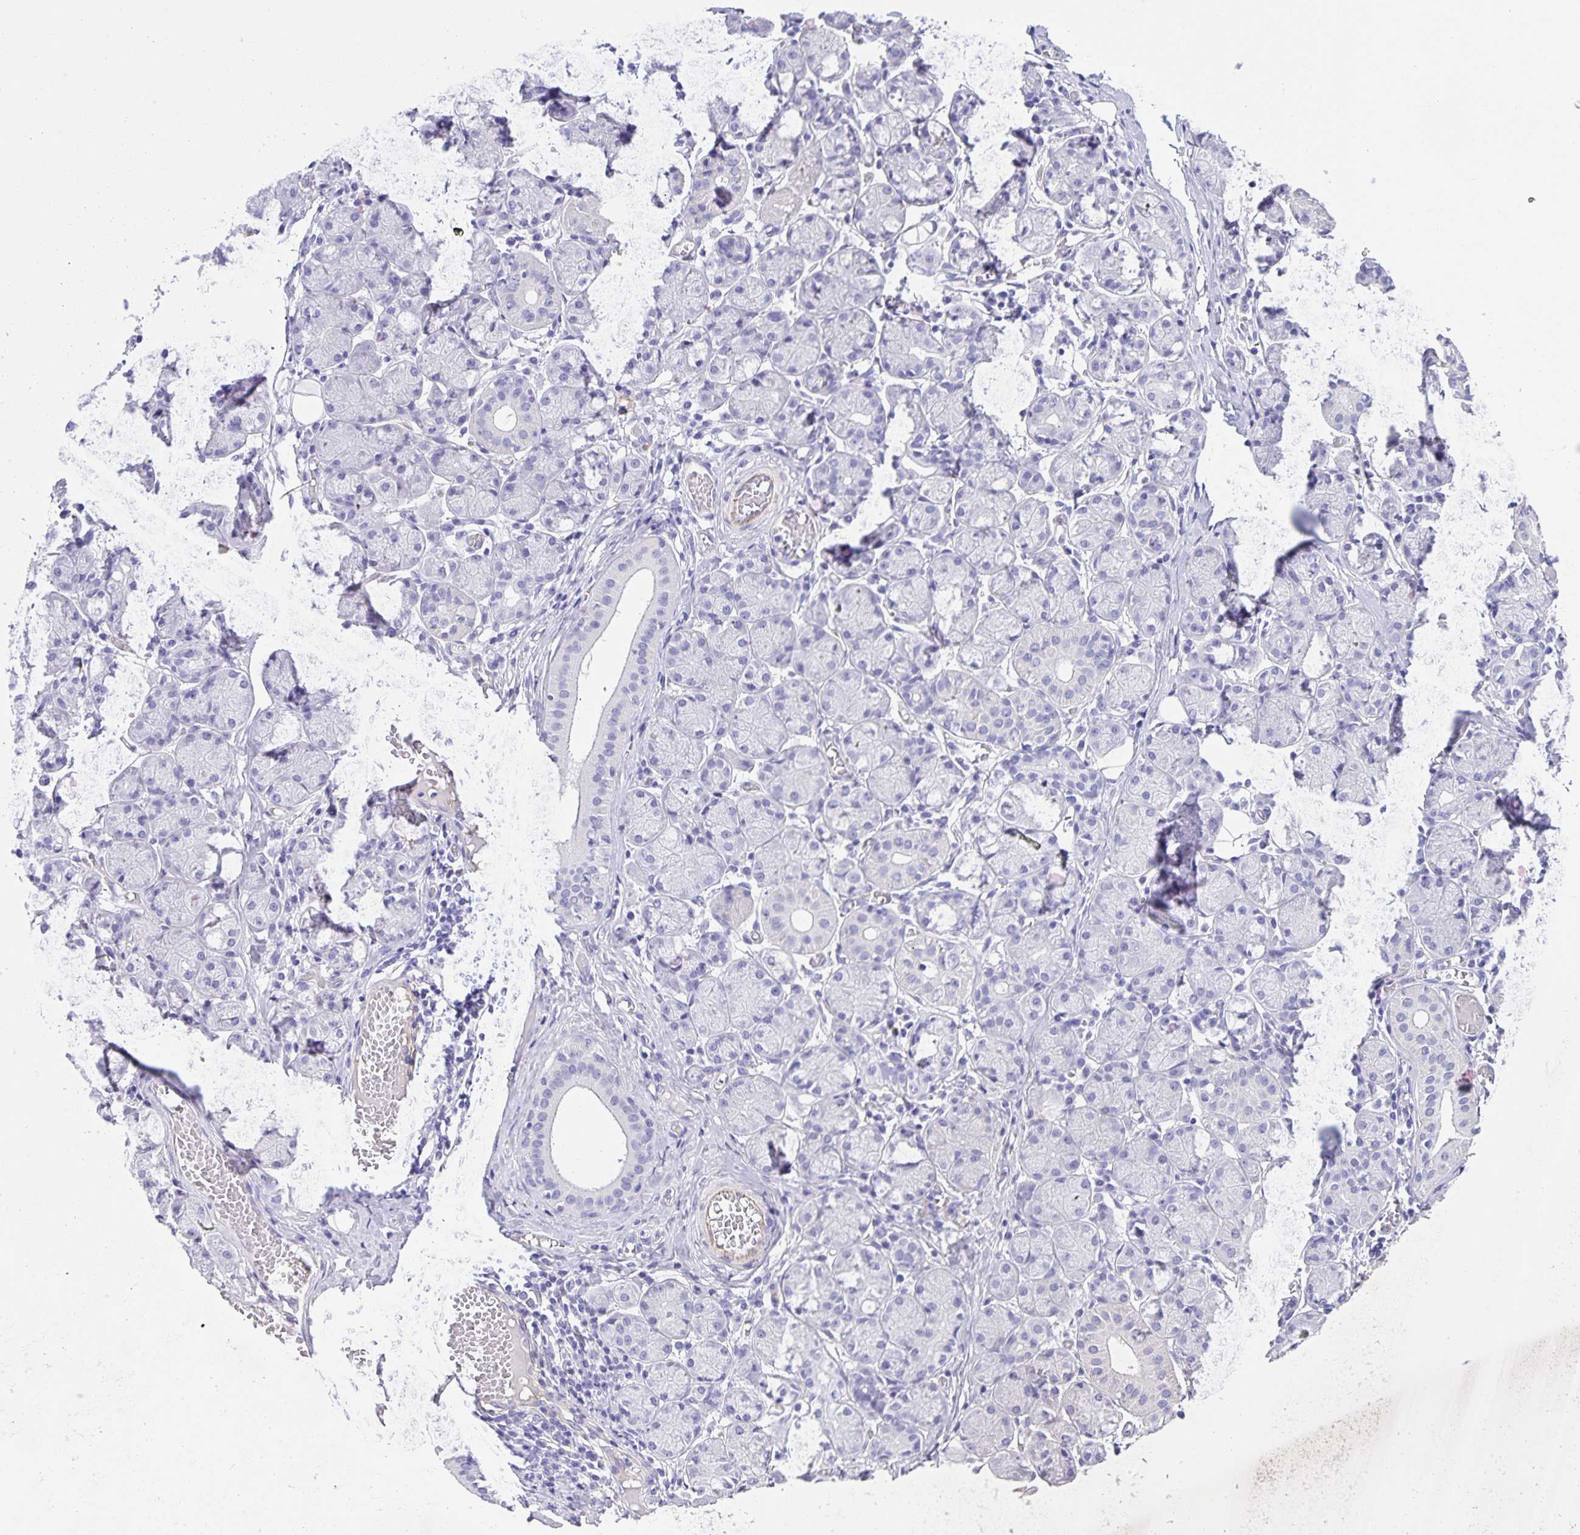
{"staining": {"intensity": "negative", "quantity": "none", "location": "none"}, "tissue": "salivary gland", "cell_type": "Glandular cells", "image_type": "normal", "snomed": [{"axis": "morphology", "description": "Normal tissue, NOS"}, {"axis": "topography", "description": "Salivary gland"}], "caption": "This is an immunohistochemistry image of benign human salivary gland. There is no positivity in glandular cells.", "gene": "UBQLN3", "patient": {"sex": "female", "age": 24}}